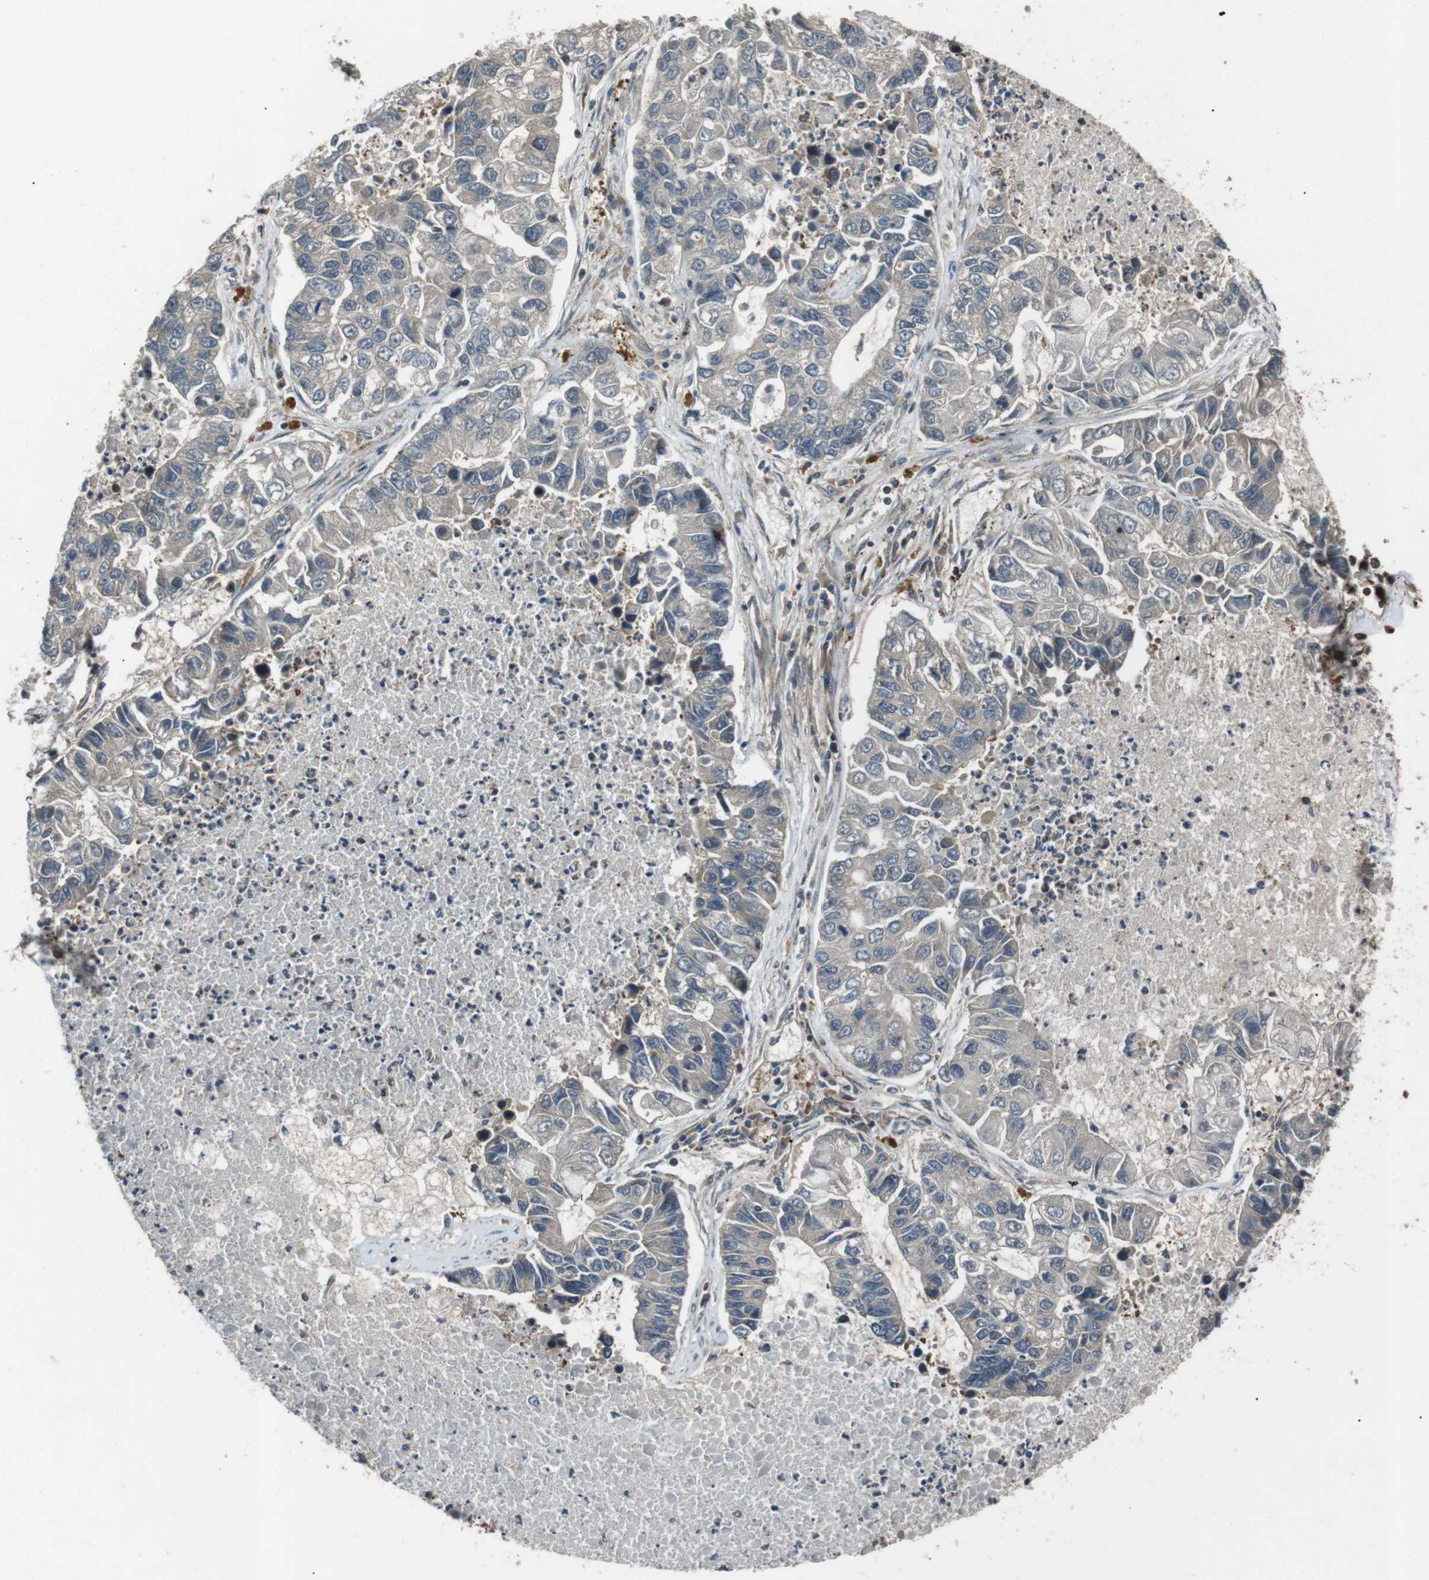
{"staining": {"intensity": "negative", "quantity": "none", "location": "none"}, "tissue": "lung cancer", "cell_type": "Tumor cells", "image_type": "cancer", "snomed": [{"axis": "morphology", "description": "Adenocarcinoma, NOS"}, {"axis": "topography", "description": "Lung"}], "caption": "Protein analysis of lung cancer demonstrates no significant staining in tumor cells.", "gene": "GPR161", "patient": {"sex": "female", "age": 51}}